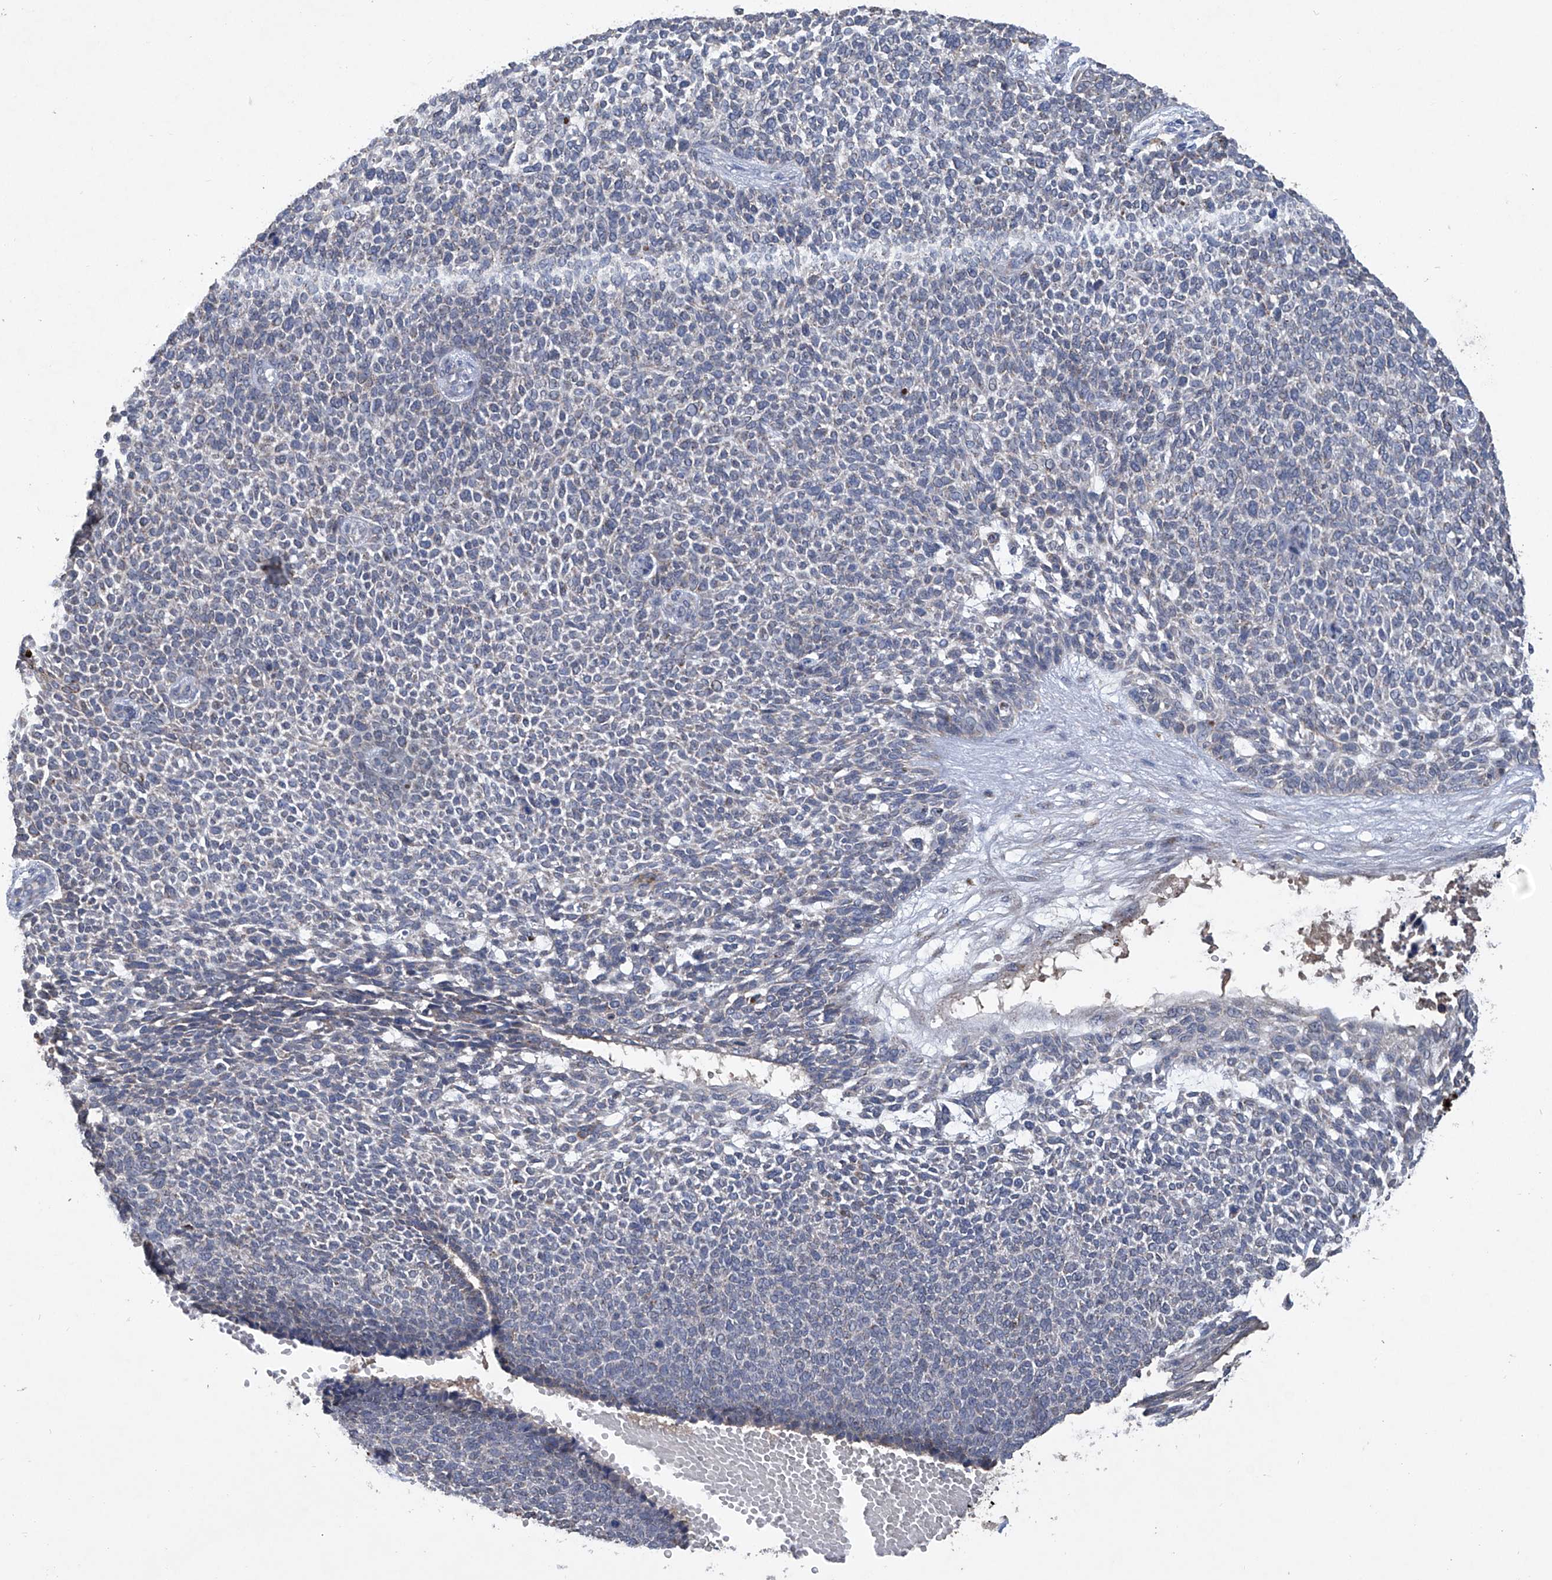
{"staining": {"intensity": "negative", "quantity": "none", "location": "none"}, "tissue": "skin cancer", "cell_type": "Tumor cells", "image_type": "cancer", "snomed": [{"axis": "morphology", "description": "Basal cell carcinoma"}, {"axis": "topography", "description": "Skin"}], "caption": "Basal cell carcinoma (skin) was stained to show a protein in brown. There is no significant positivity in tumor cells.", "gene": "PCSK5", "patient": {"sex": "female", "age": 84}}